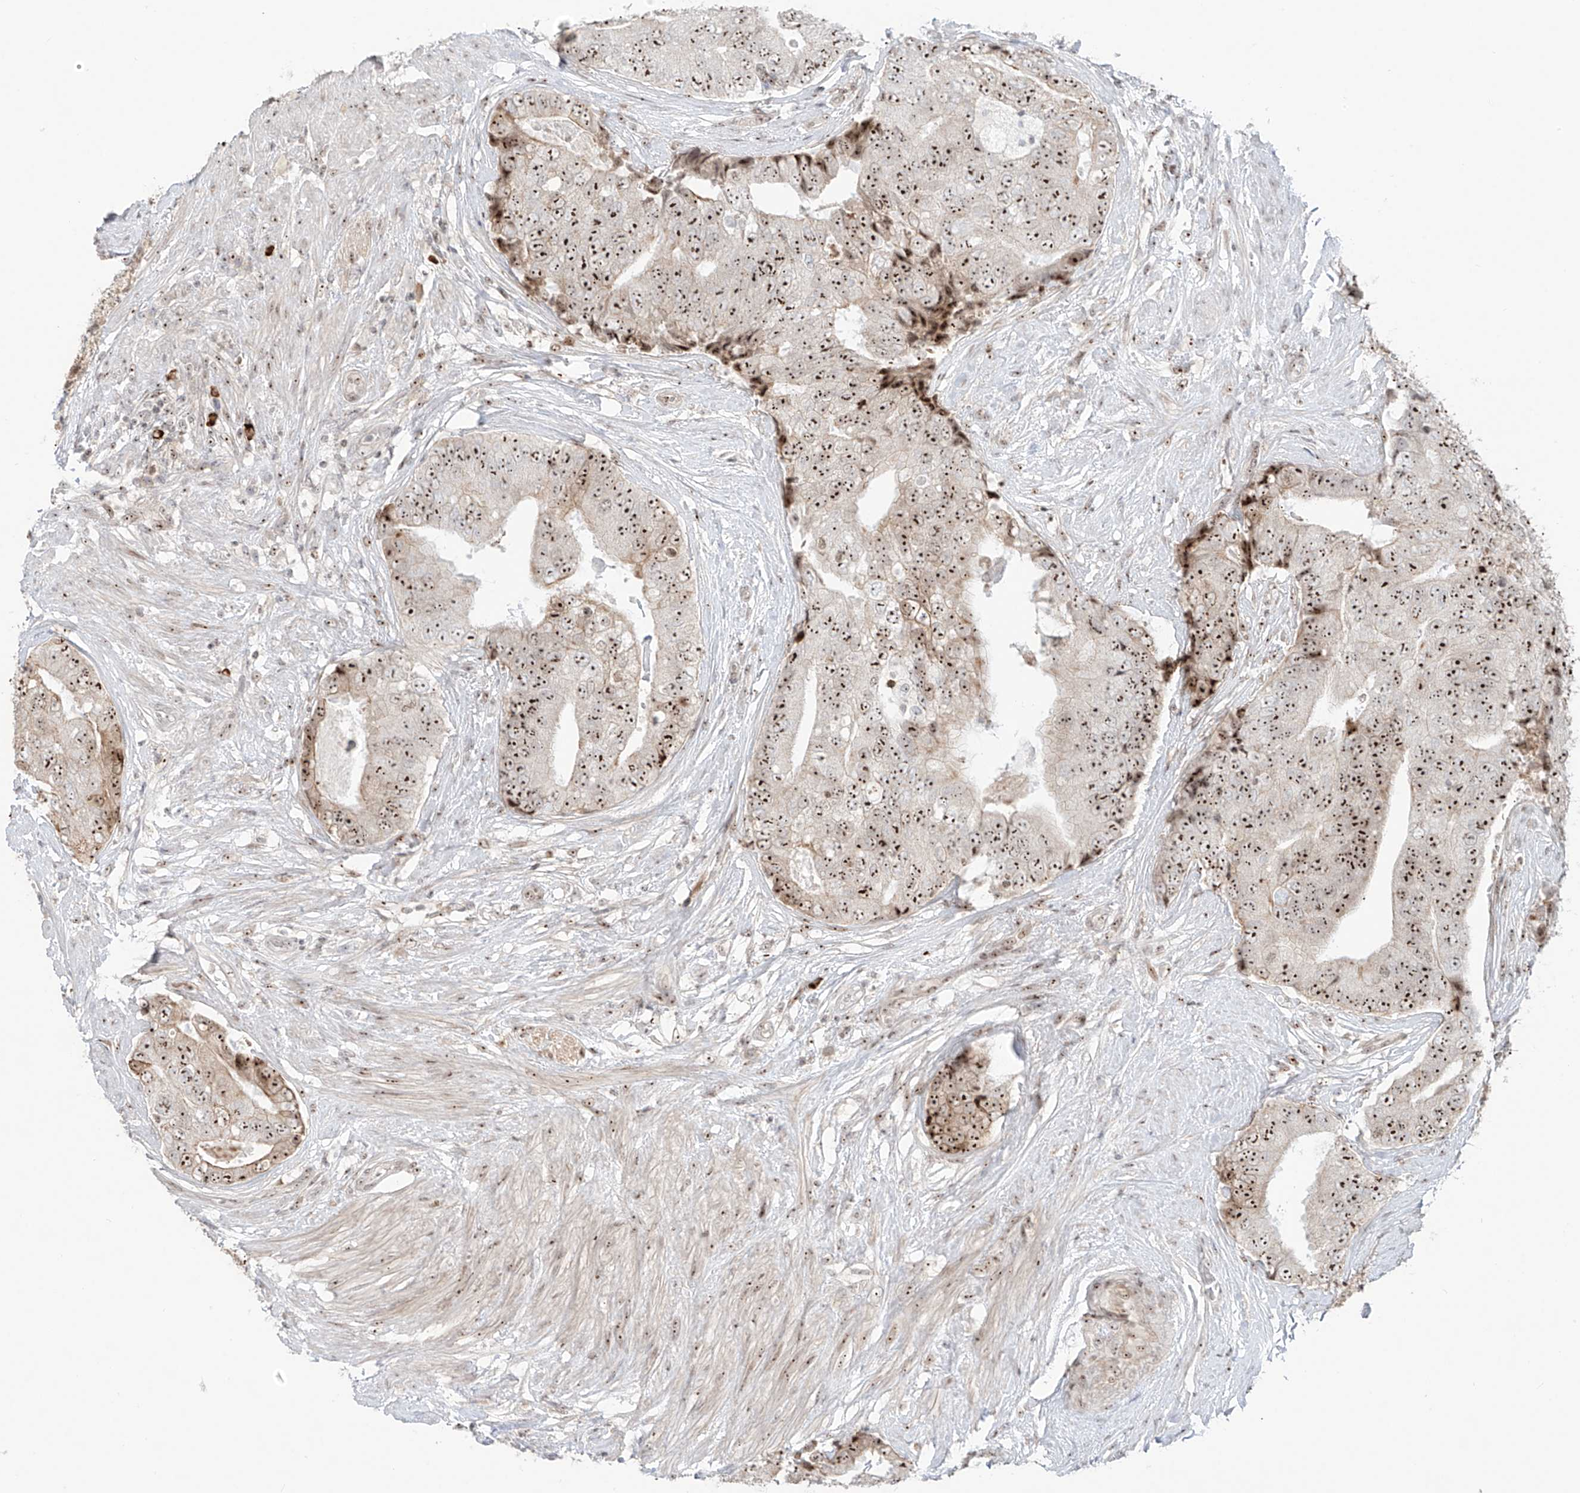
{"staining": {"intensity": "strong", "quantity": ">75%", "location": "nuclear"}, "tissue": "prostate cancer", "cell_type": "Tumor cells", "image_type": "cancer", "snomed": [{"axis": "morphology", "description": "Adenocarcinoma, High grade"}, {"axis": "topography", "description": "Prostate"}], "caption": "IHC (DAB (3,3'-diaminobenzidine)) staining of human adenocarcinoma (high-grade) (prostate) exhibits strong nuclear protein expression in about >75% of tumor cells.", "gene": "ZNF512", "patient": {"sex": "male", "age": 70}}